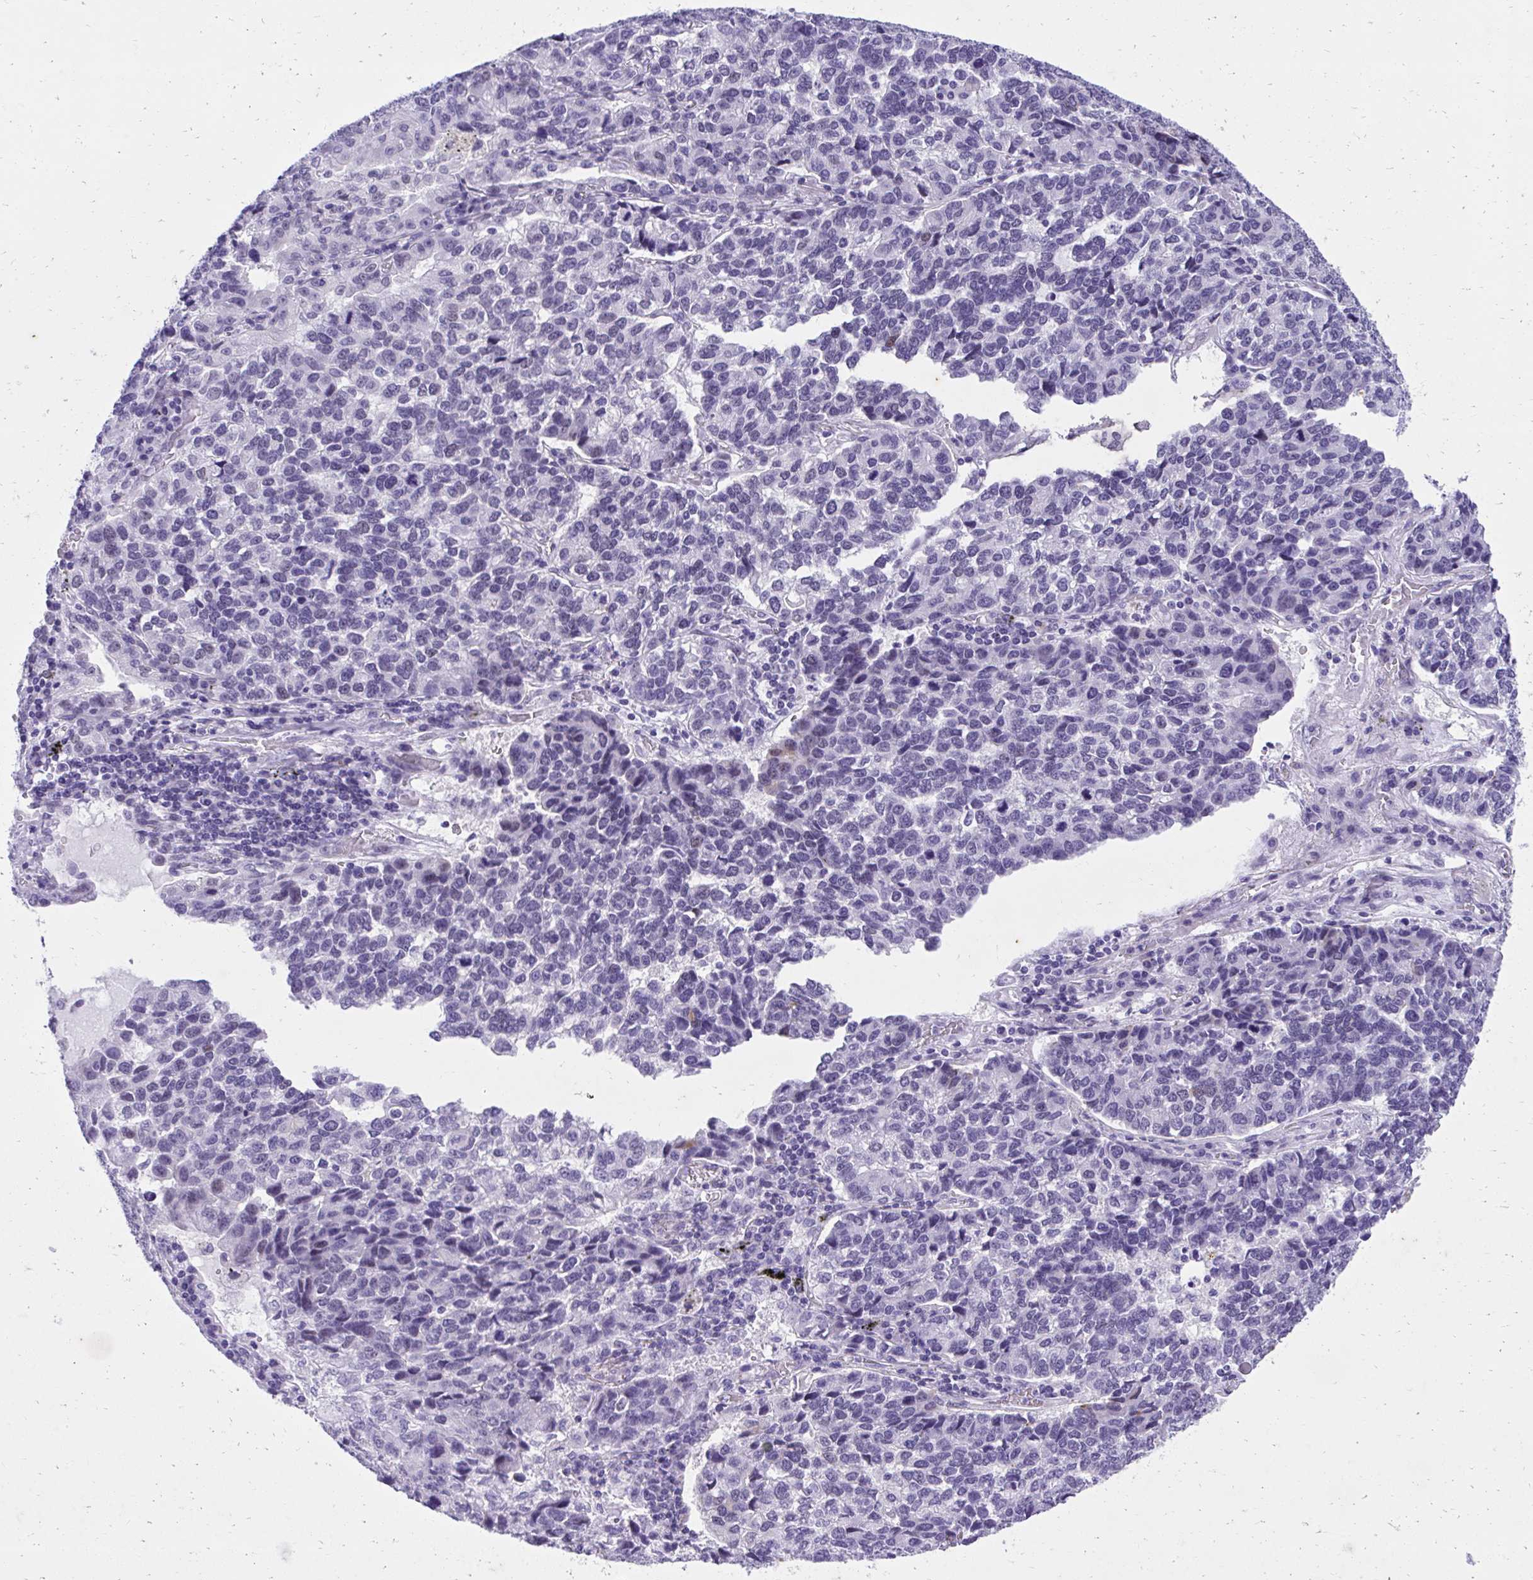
{"staining": {"intensity": "negative", "quantity": "none", "location": "none"}, "tissue": "lung cancer", "cell_type": "Tumor cells", "image_type": "cancer", "snomed": [{"axis": "morphology", "description": "Adenocarcinoma, NOS"}, {"axis": "topography", "description": "Lymph node"}, {"axis": "topography", "description": "Lung"}], "caption": "Tumor cells show no significant positivity in lung cancer (adenocarcinoma).", "gene": "KLK1", "patient": {"sex": "male", "age": 66}}